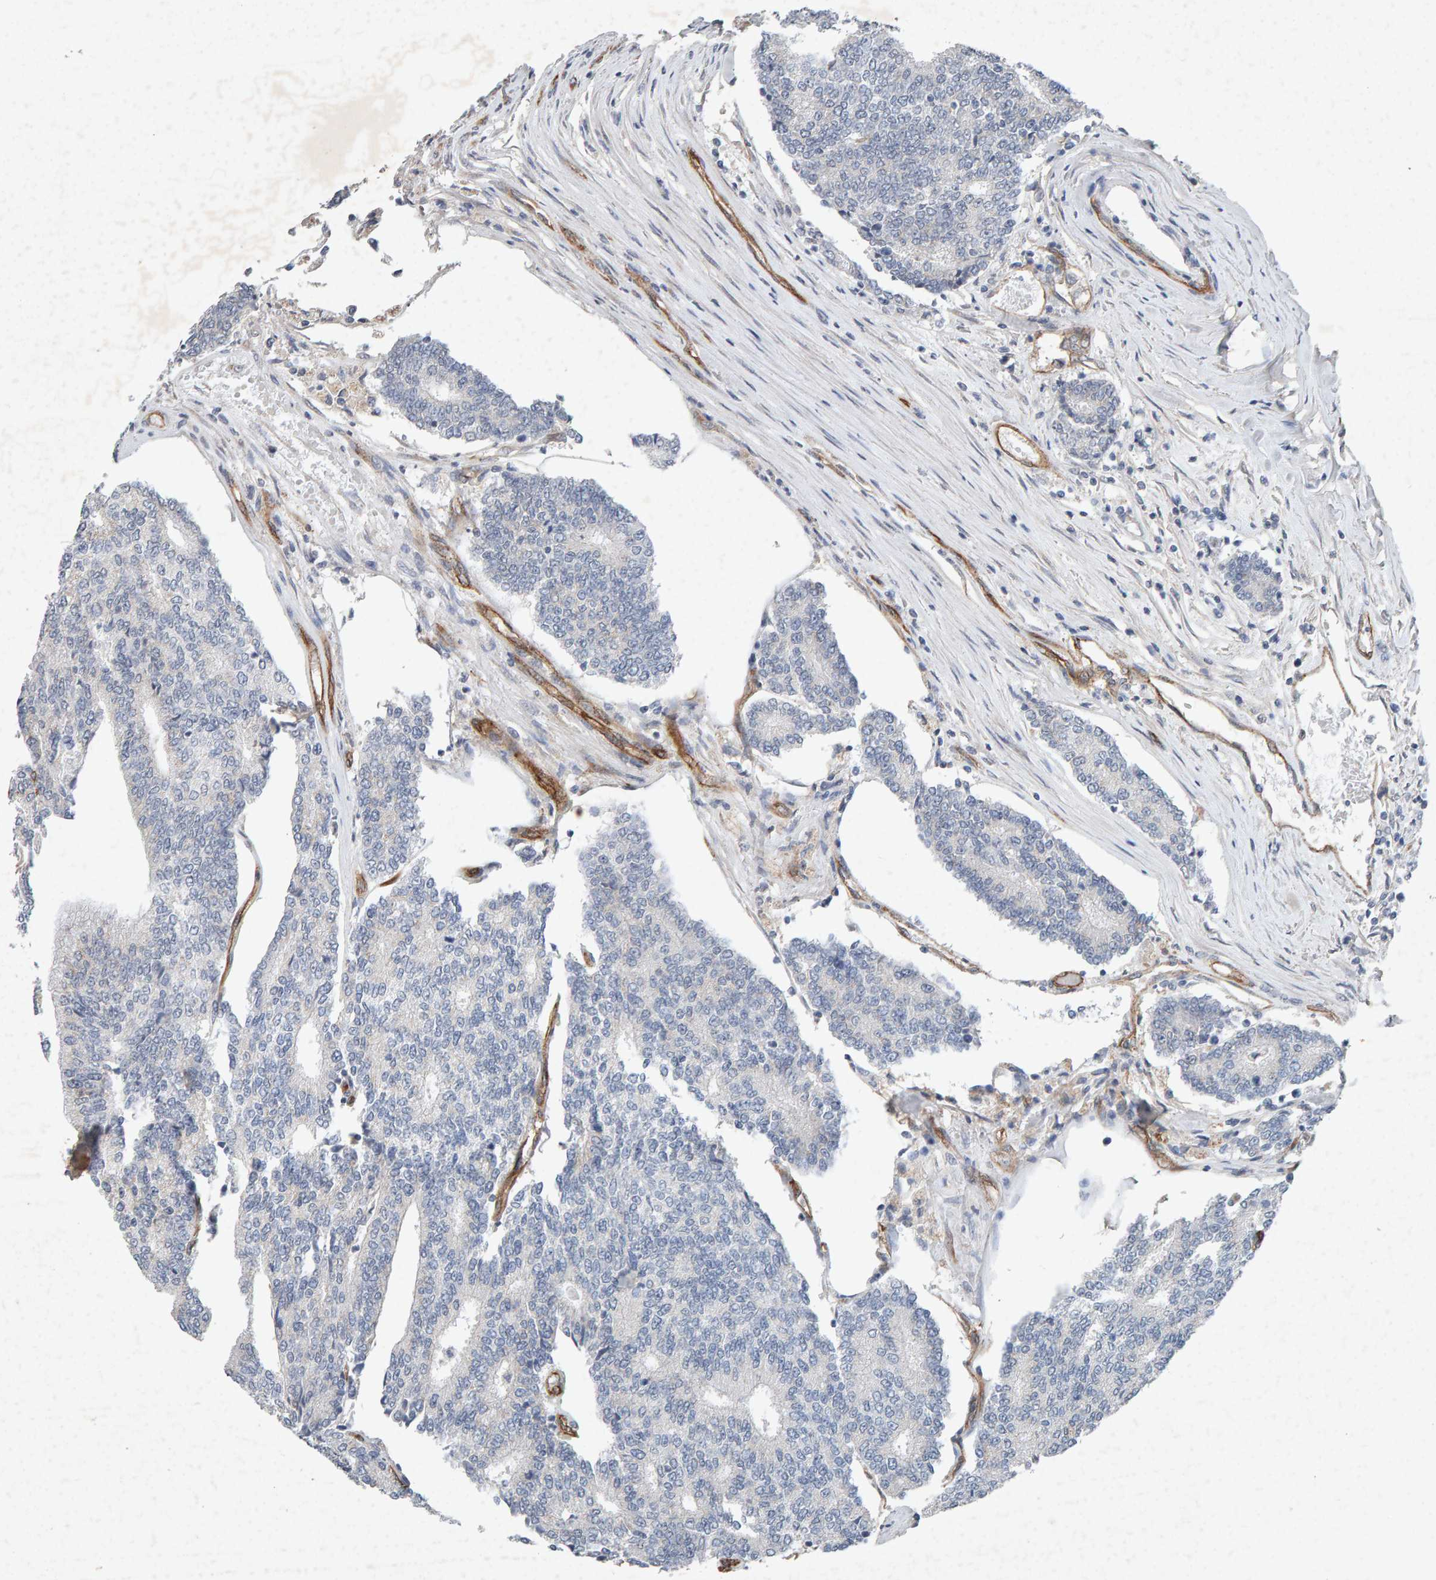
{"staining": {"intensity": "negative", "quantity": "none", "location": "none"}, "tissue": "prostate cancer", "cell_type": "Tumor cells", "image_type": "cancer", "snomed": [{"axis": "morphology", "description": "Normal tissue, NOS"}, {"axis": "morphology", "description": "Adenocarcinoma, High grade"}, {"axis": "topography", "description": "Prostate"}, {"axis": "topography", "description": "Seminal veicle"}], "caption": "High magnification brightfield microscopy of adenocarcinoma (high-grade) (prostate) stained with DAB (brown) and counterstained with hematoxylin (blue): tumor cells show no significant expression. The staining is performed using DAB (3,3'-diaminobenzidine) brown chromogen with nuclei counter-stained in using hematoxylin.", "gene": "PTPRM", "patient": {"sex": "male", "age": 55}}